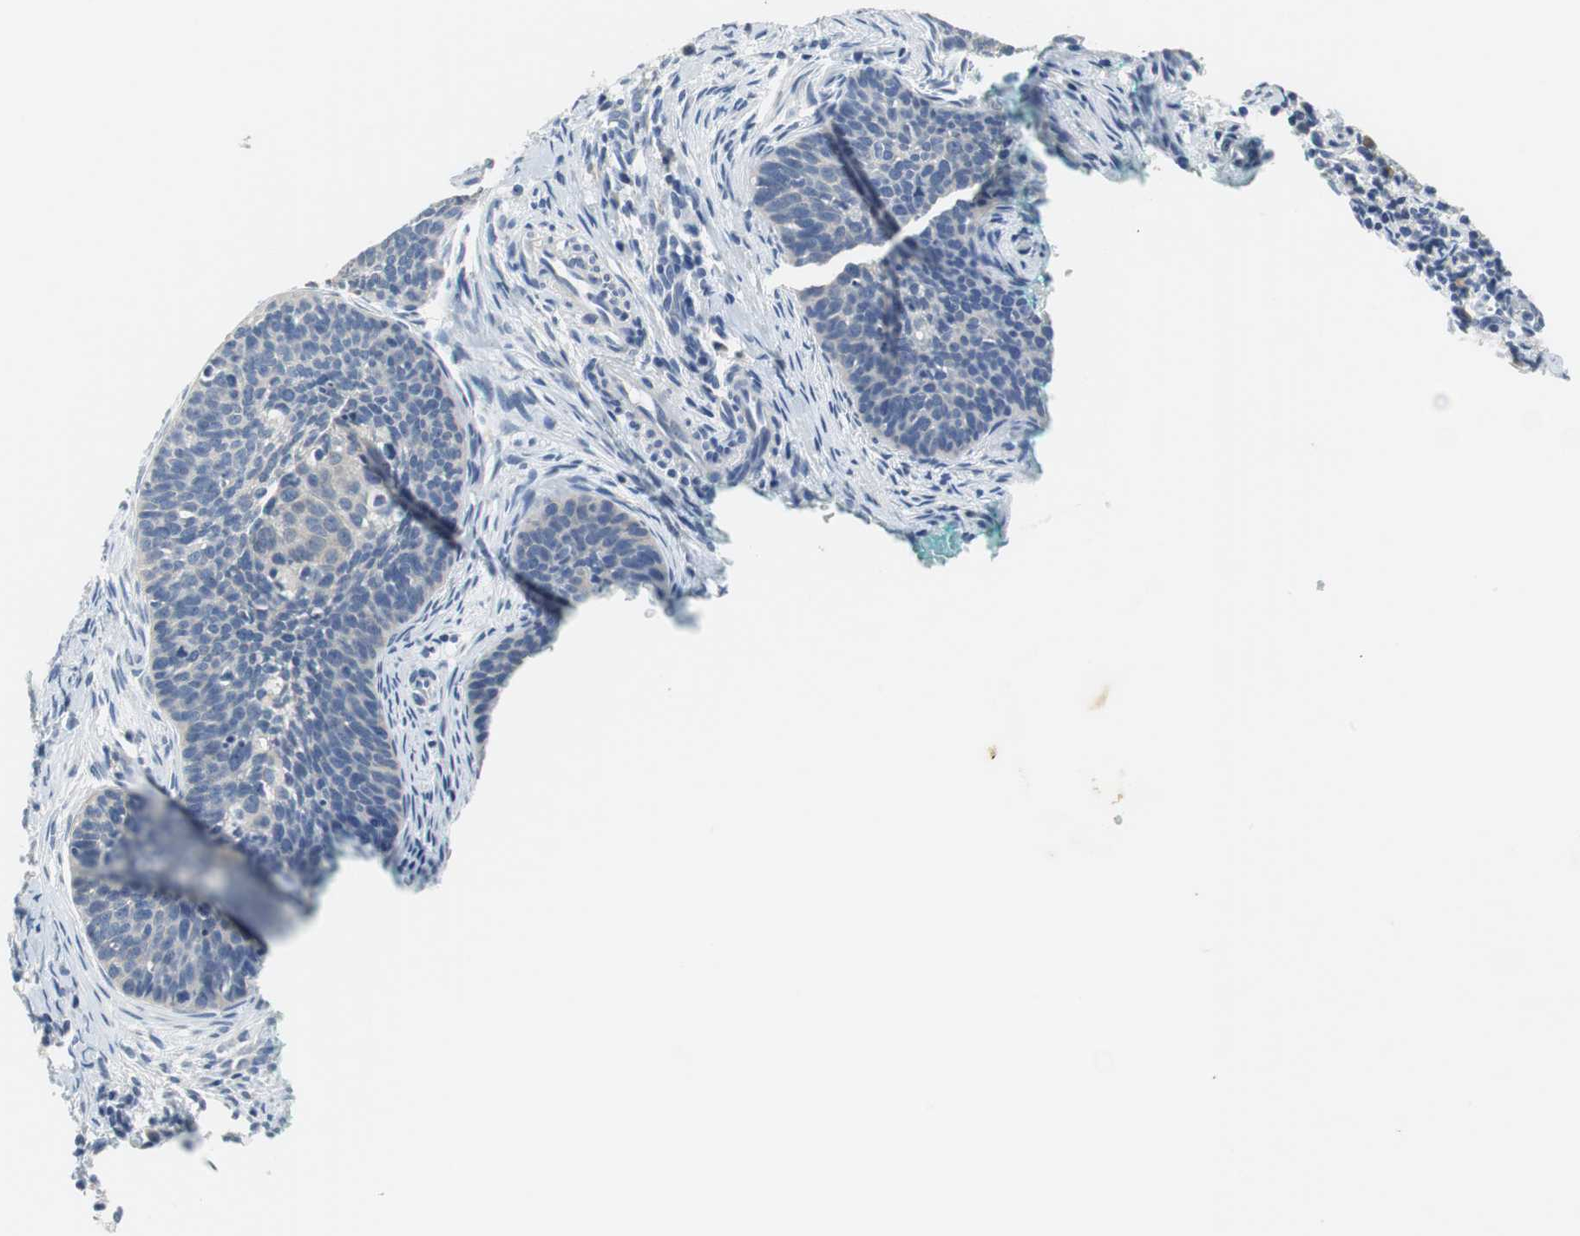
{"staining": {"intensity": "negative", "quantity": "none", "location": "none"}, "tissue": "cervical cancer", "cell_type": "Tumor cells", "image_type": "cancer", "snomed": [{"axis": "morphology", "description": "Squamous cell carcinoma, NOS"}, {"axis": "topography", "description": "Cervix"}], "caption": "An immunohistochemistry (IHC) image of cervical cancer is shown. There is no staining in tumor cells of cervical cancer. (Brightfield microscopy of DAB (3,3'-diaminobenzidine) immunohistochemistry at high magnification).", "gene": "GLCCI1", "patient": {"sex": "female", "age": 33}}